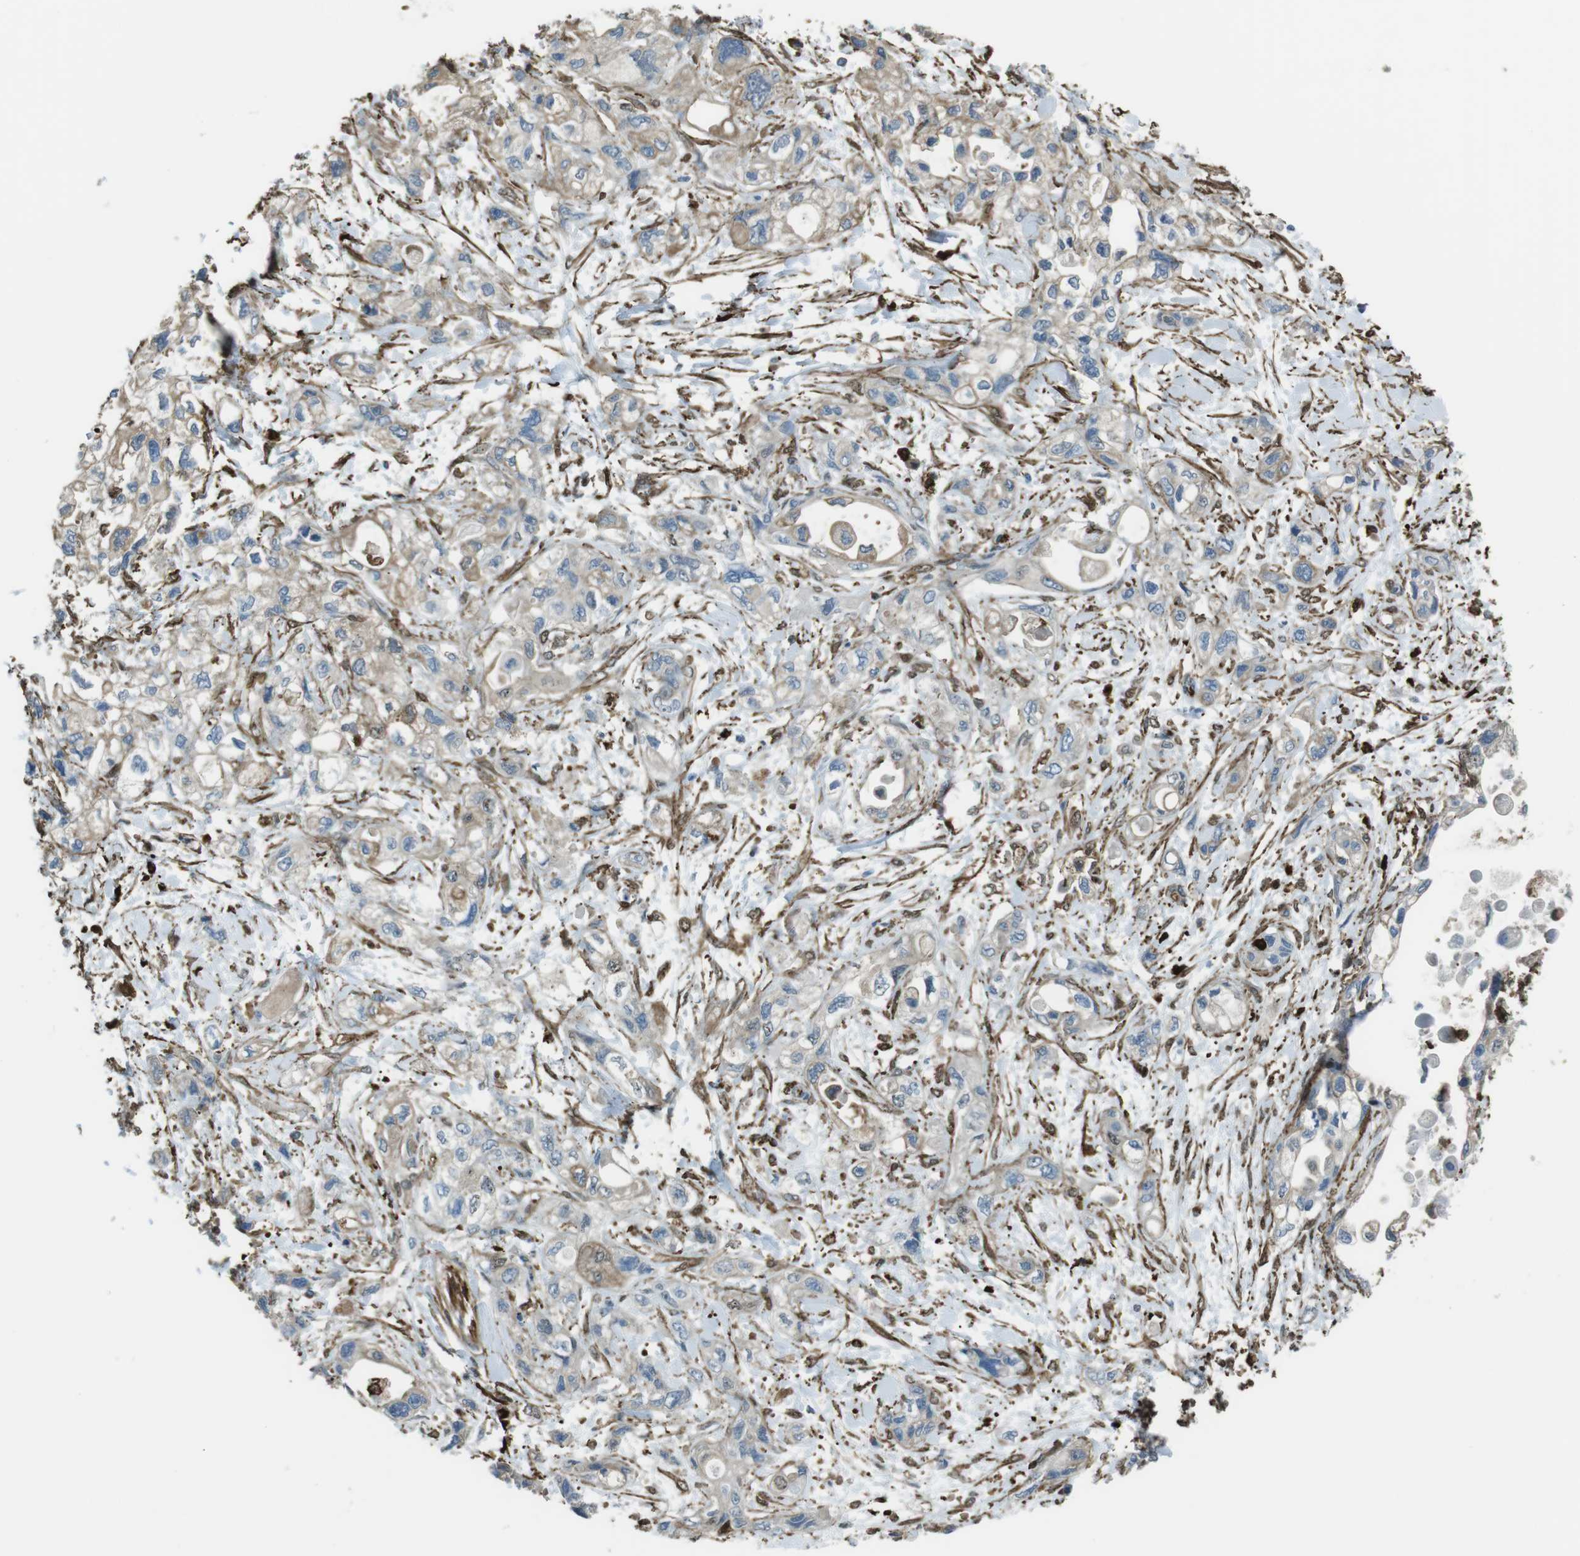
{"staining": {"intensity": "moderate", "quantity": "25%-75%", "location": "cytoplasmic/membranous"}, "tissue": "pancreatic cancer", "cell_type": "Tumor cells", "image_type": "cancer", "snomed": [{"axis": "morphology", "description": "Adenocarcinoma, NOS"}, {"axis": "topography", "description": "Pancreas"}], "caption": "A brown stain highlights moderate cytoplasmic/membranous staining of a protein in human pancreatic cancer (adenocarcinoma) tumor cells.", "gene": "SFT2D1", "patient": {"sex": "male", "age": 56}}